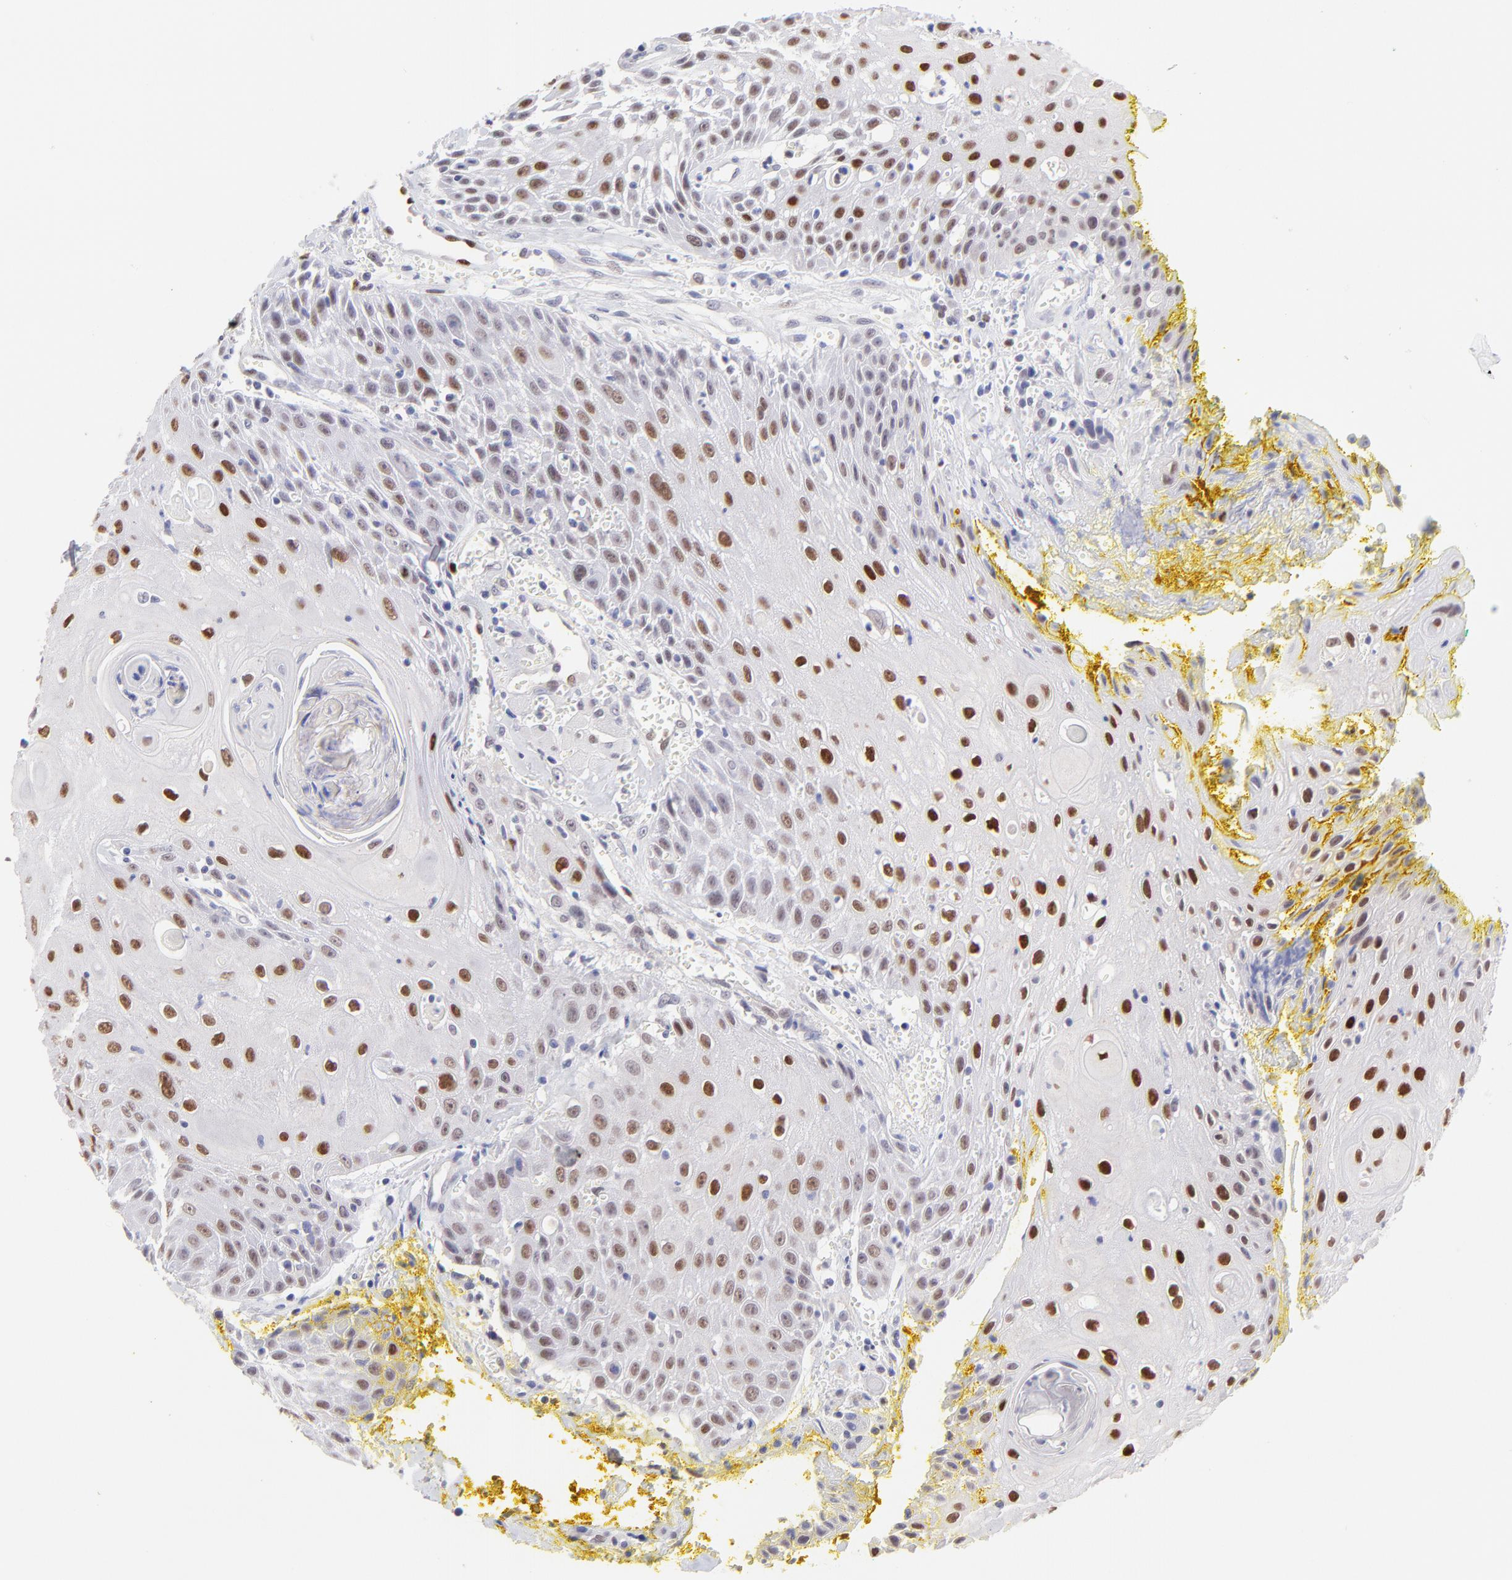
{"staining": {"intensity": "strong", "quantity": "25%-75%", "location": "nuclear"}, "tissue": "head and neck cancer", "cell_type": "Tumor cells", "image_type": "cancer", "snomed": [{"axis": "morphology", "description": "Squamous cell carcinoma, NOS"}, {"axis": "topography", "description": "Oral tissue"}, {"axis": "topography", "description": "Head-Neck"}], "caption": "DAB immunohistochemical staining of head and neck squamous cell carcinoma shows strong nuclear protein staining in approximately 25%-75% of tumor cells.", "gene": "KLF4", "patient": {"sex": "female", "age": 82}}